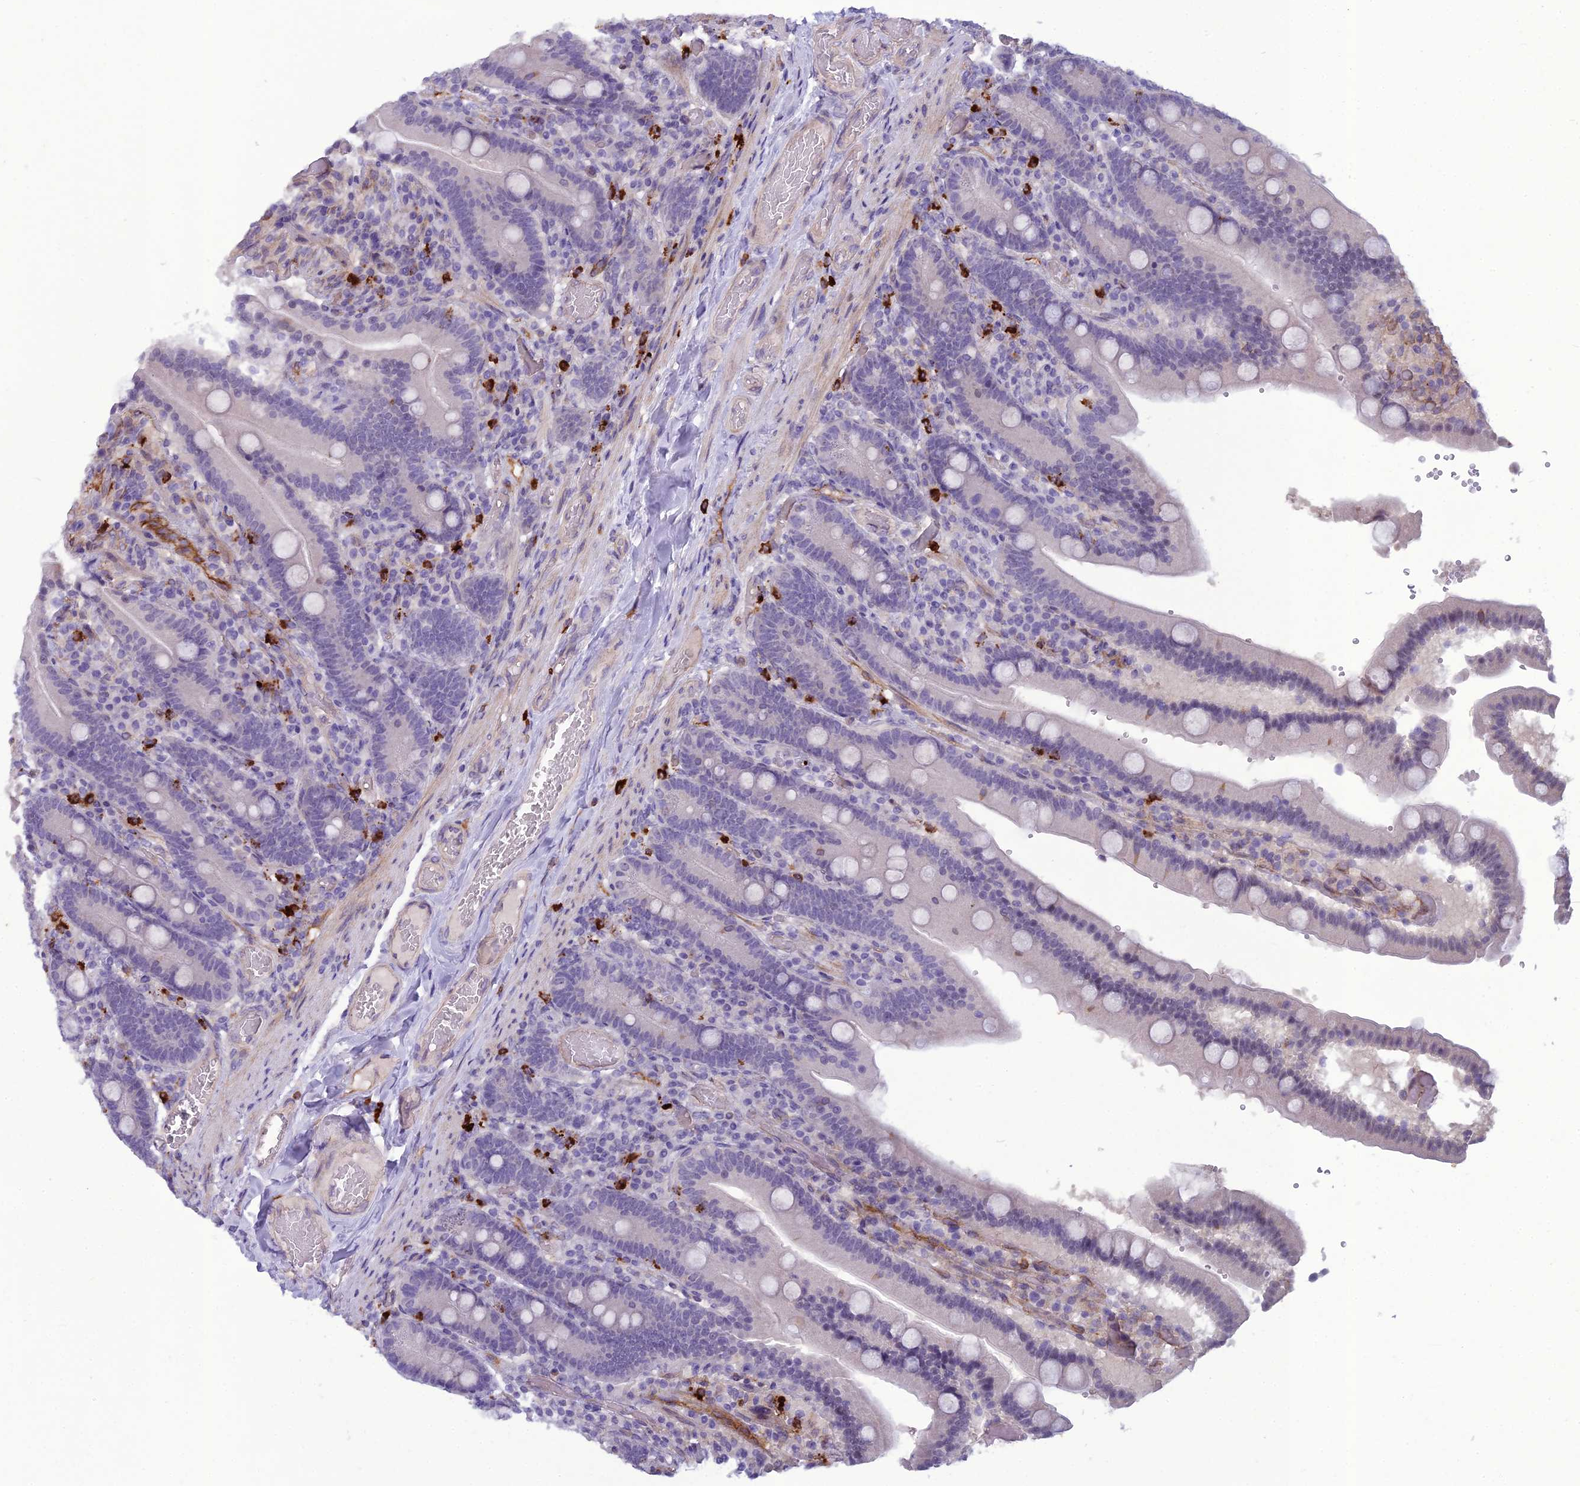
{"staining": {"intensity": "negative", "quantity": "none", "location": "none"}, "tissue": "duodenum", "cell_type": "Glandular cells", "image_type": "normal", "snomed": [{"axis": "morphology", "description": "Normal tissue, NOS"}, {"axis": "topography", "description": "Duodenum"}], "caption": "Immunohistochemical staining of normal duodenum exhibits no significant positivity in glandular cells.", "gene": "BBS7", "patient": {"sex": "female", "age": 62}}